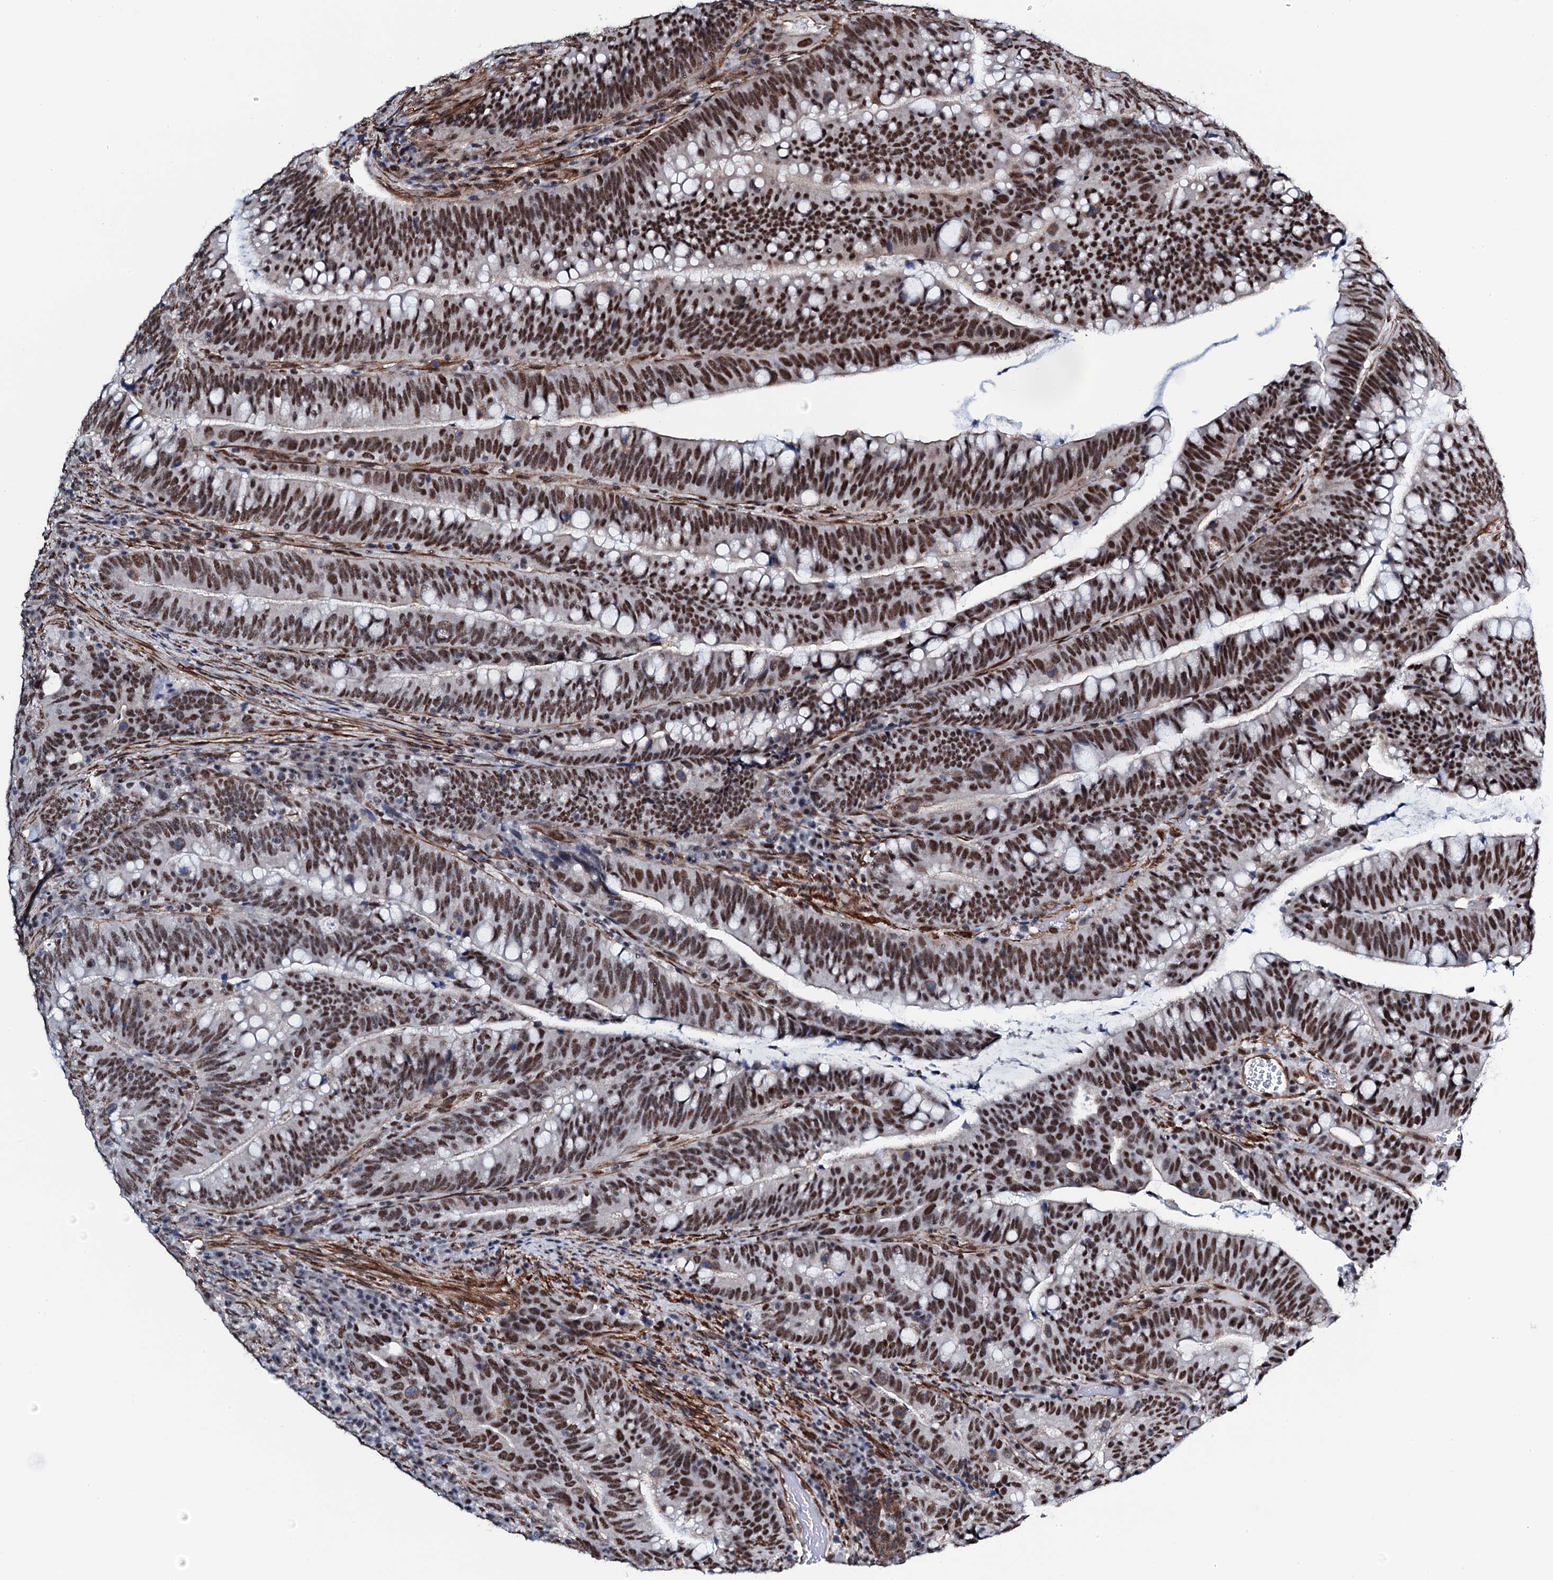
{"staining": {"intensity": "moderate", "quantity": ">75%", "location": "nuclear"}, "tissue": "colorectal cancer", "cell_type": "Tumor cells", "image_type": "cancer", "snomed": [{"axis": "morphology", "description": "Adenocarcinoma, NOS"}, {"axis": "topography", "description": "Colon"}], "caption": "Protein staining by IHC displays moderate nuclear staining in about >75% of tumor cells in colorectal adenocarcinoma. Immunohistochemistry (ihc) stains the protein in brown and the nuclei are stained blue.", "gene": "CWC15", "patient": {"sex": "female", "age": 66}}